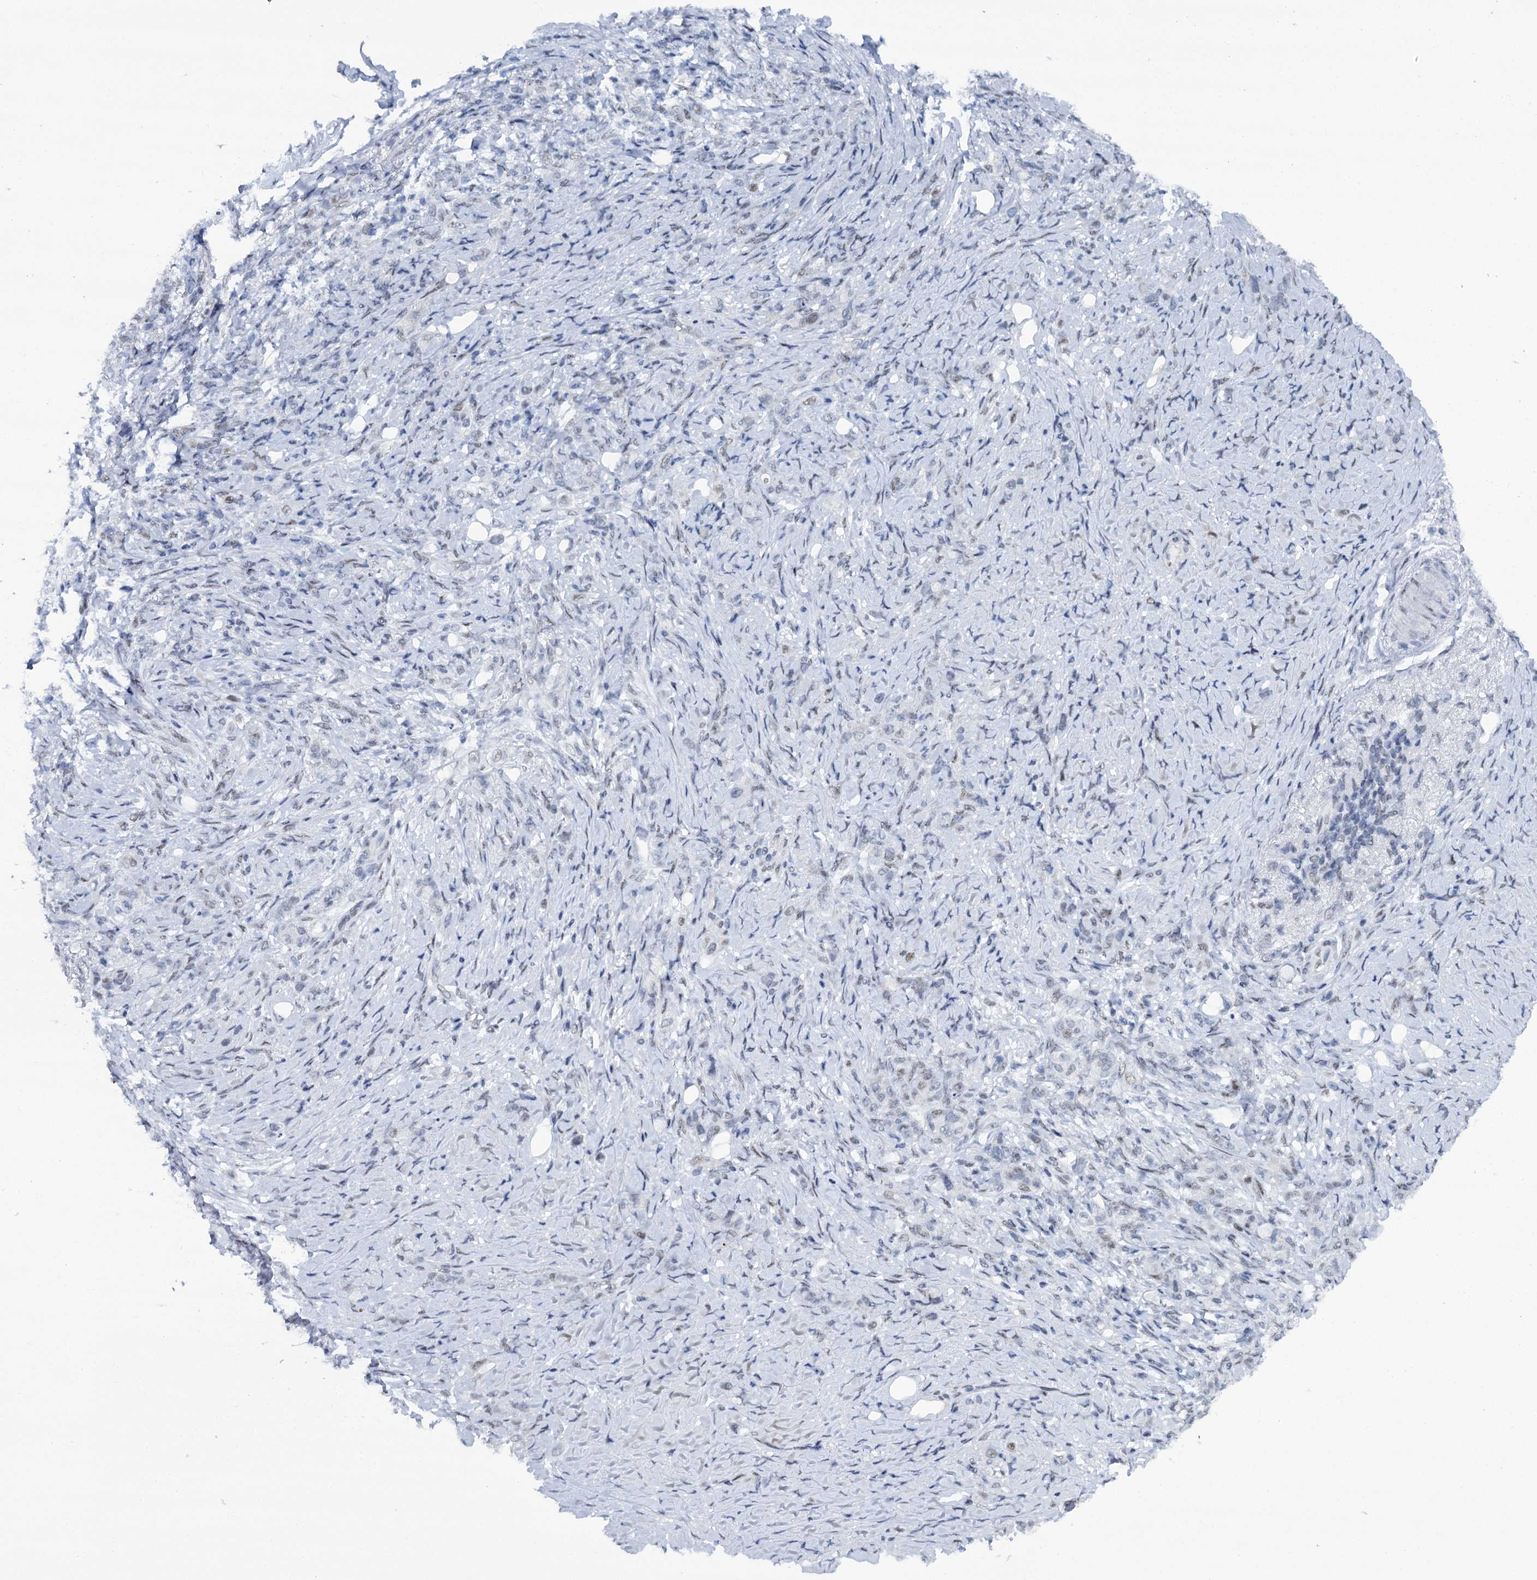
{"staining": {"intensity": "weak", "quantity": "<25%", "location": "nuclear"}, "tissue": "stomach cancer", "cell_type": "Tumor cells", "image_type": "cancer", "snomed": [{"axis": "morphology", "description": "Adenocarcinoma, NOS"}, {"axis": "topography", "description": "Stomach"}], "caption": "A micrograph of adenocarcinoma (stomach) stained for a protein exhibits no brown staining in tumor cells.", "gene": "SREK1", "patient": {"sex": "female", "age": 79}}